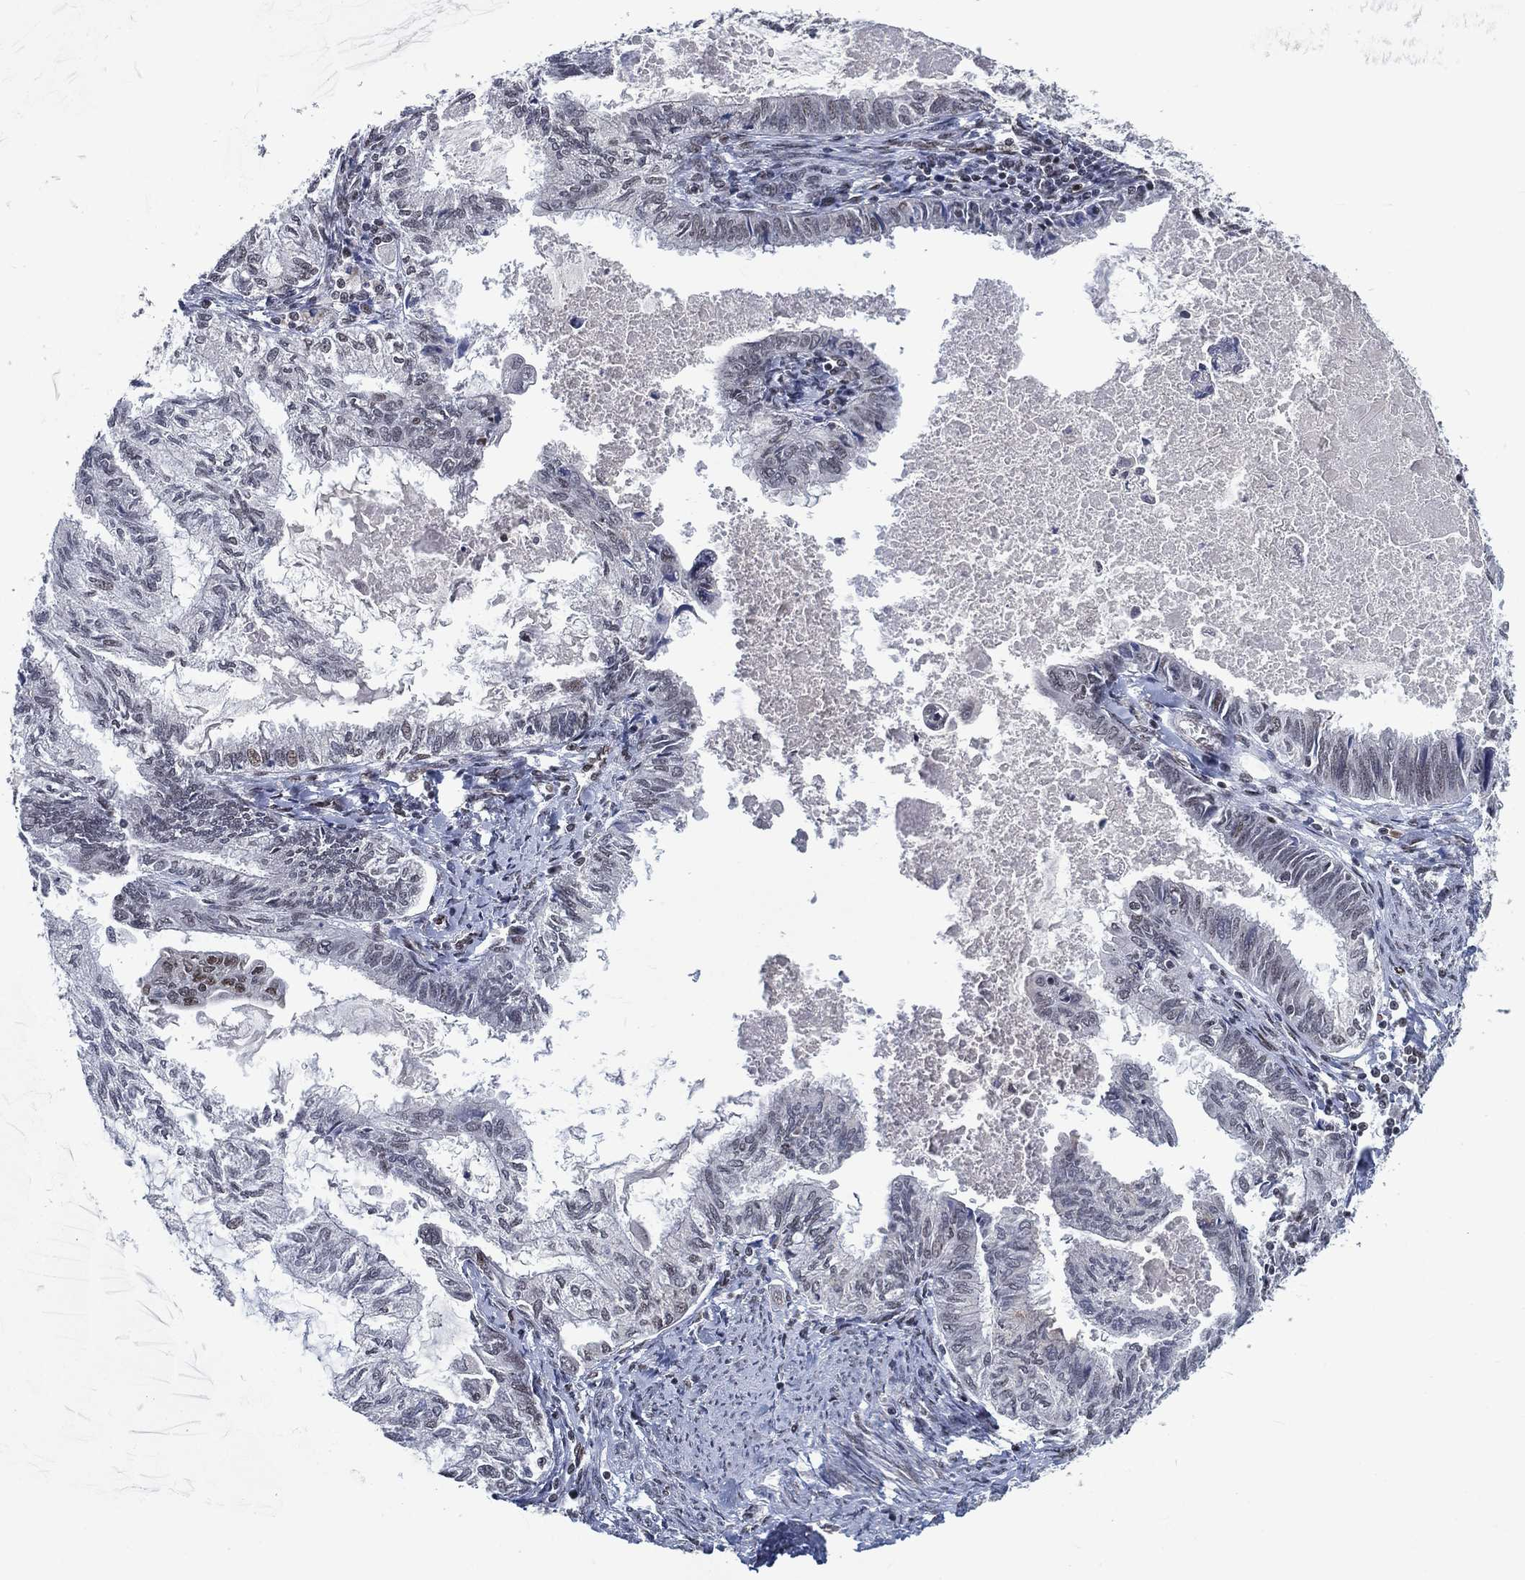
{"staining": {"intensity": "negative", "quantity": "none", "location": "none"}, "tissue": "endometrial cancer", "cell_type": "Tumor cells", "image_type": "cancer", "snomed": [{"axis": "morphology", "description": "Adenocarcinoma, NOS"}, {"axis": "topography", "description": "Endometrium"}], "caption": "High magnification brightfield microscopy of endometrial cancer (adenocarcinoma) stained with DAB (3,3'-diaminobenzidine) (brown) and counterstained with hematoxylin (blue): tumor cells show no significant positivity.", "gene": "YLPM1", "patient": {"sex": "female", "age": 86}}